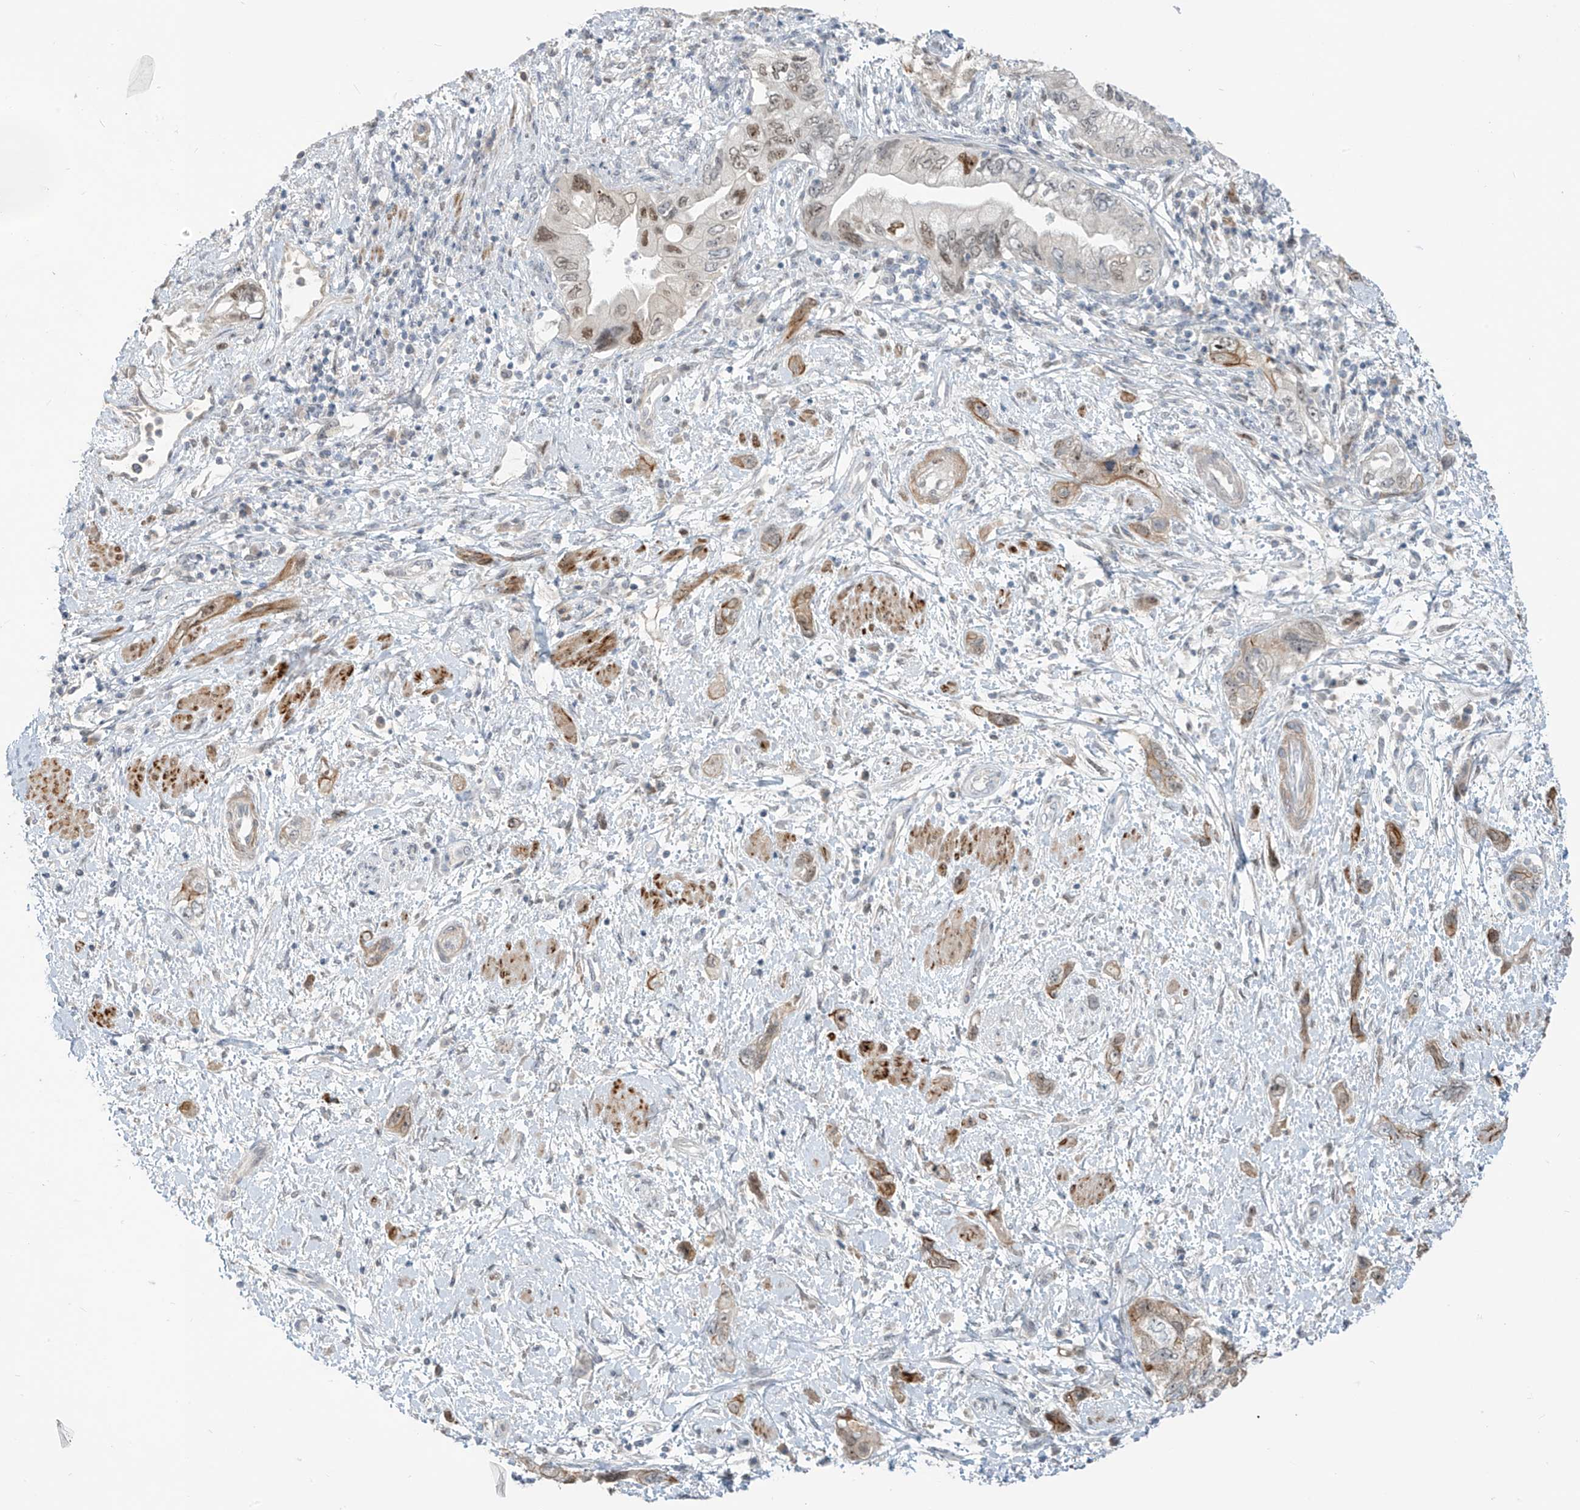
{"staining": {"intensity": "moderate", "quantity": "25%-75%", "location": "cytoplasmic/membranous,nuclear"}, "tissue": "pancreatic cancer", "cell_type": "Tumor cells", "image_type": "cancer", "snomed": [{"axis": "morphology", "description": "Adenocarcinoma, NOS"}, {"axis": "topography", "description": "Pancreas"}], "caption": "Moderate cytoplasmic/membranous and nuclear protein positivity is appreciated in approximately 25%-75% of tumor cells in pancreatic cancer (adenocarcinoma).", "gene": "METAP1D", "patient": {"sex": "female", "age": 73}}